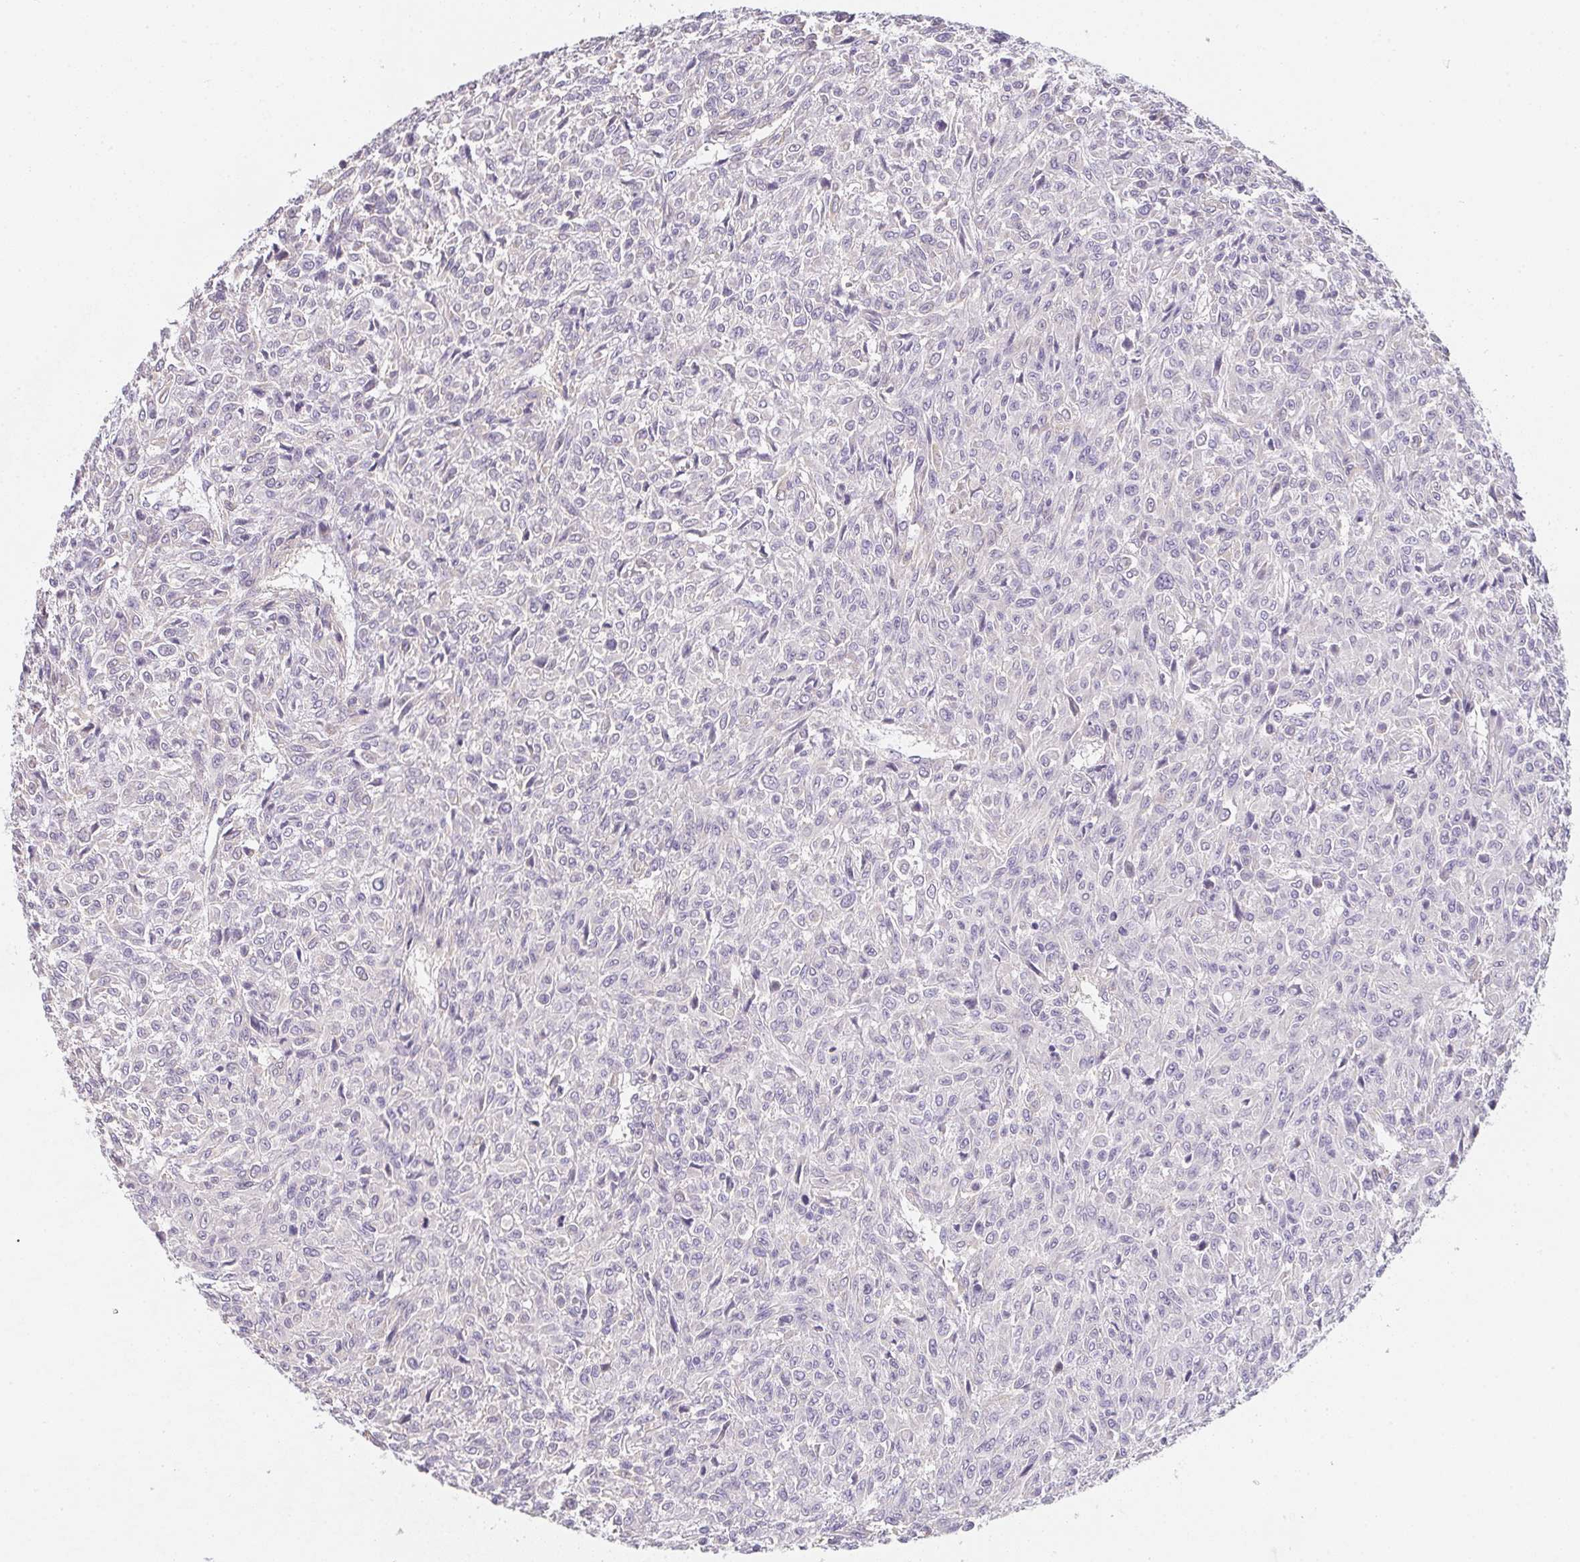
{"staining": {"intensity": "negative", "quantity": "none", "location": "none"}, "tissue": "renal cancer", "cell_type": "Tumor cells", "image_type": "cancer", "snomed": [{"axis": "morphology", "description": "Adenocarcinoma, NOS"}, {"axis": "topography", "description": "Kidney"}], "caption": "This is an immunohistochemistry (IHC) image of human adenocarcinoma (renal). There is no staining in tumor cells.", "gene": "MAP1A", "patient": {"sex": "male", "age": 58}}